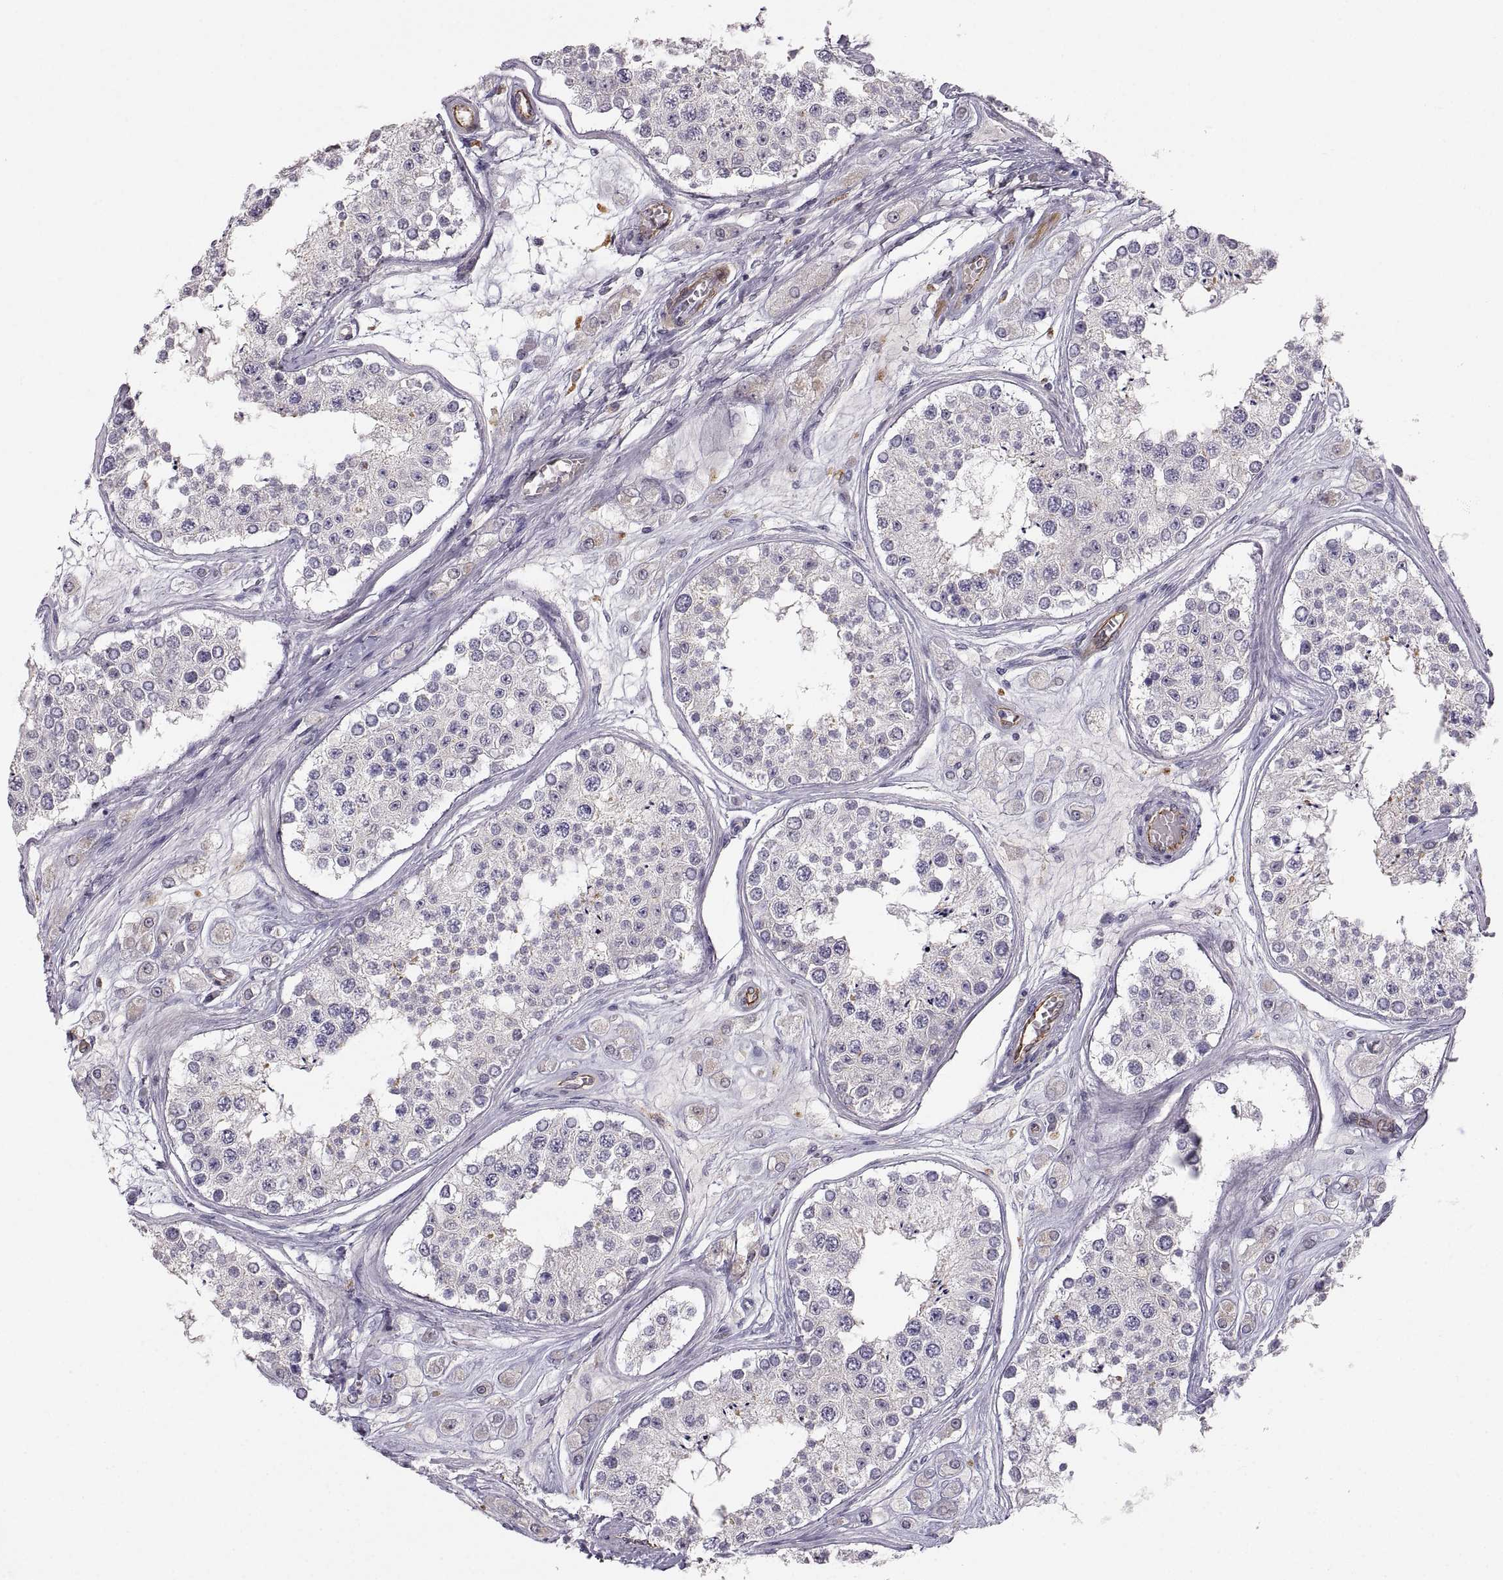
{"staining": {"intensity": "negative", "quantity": "none", "location": "none"}, "tissue": "testis", "cell_type": "Cells in seminiferous ducts", "image_type": "normal", "snomed": [{"axis": "morphology", "description": "Normal tissue, NOS"}, {"axis": "topography", "description": "Testis"}], "caption": "This is a histopathology image of immunohistochemistry (IHC) staining of benign testis, which shows no positivity in cells in seminiferous ducts.", "gene": "PGM5", "patient": {"sex": "male", "age": 25}}